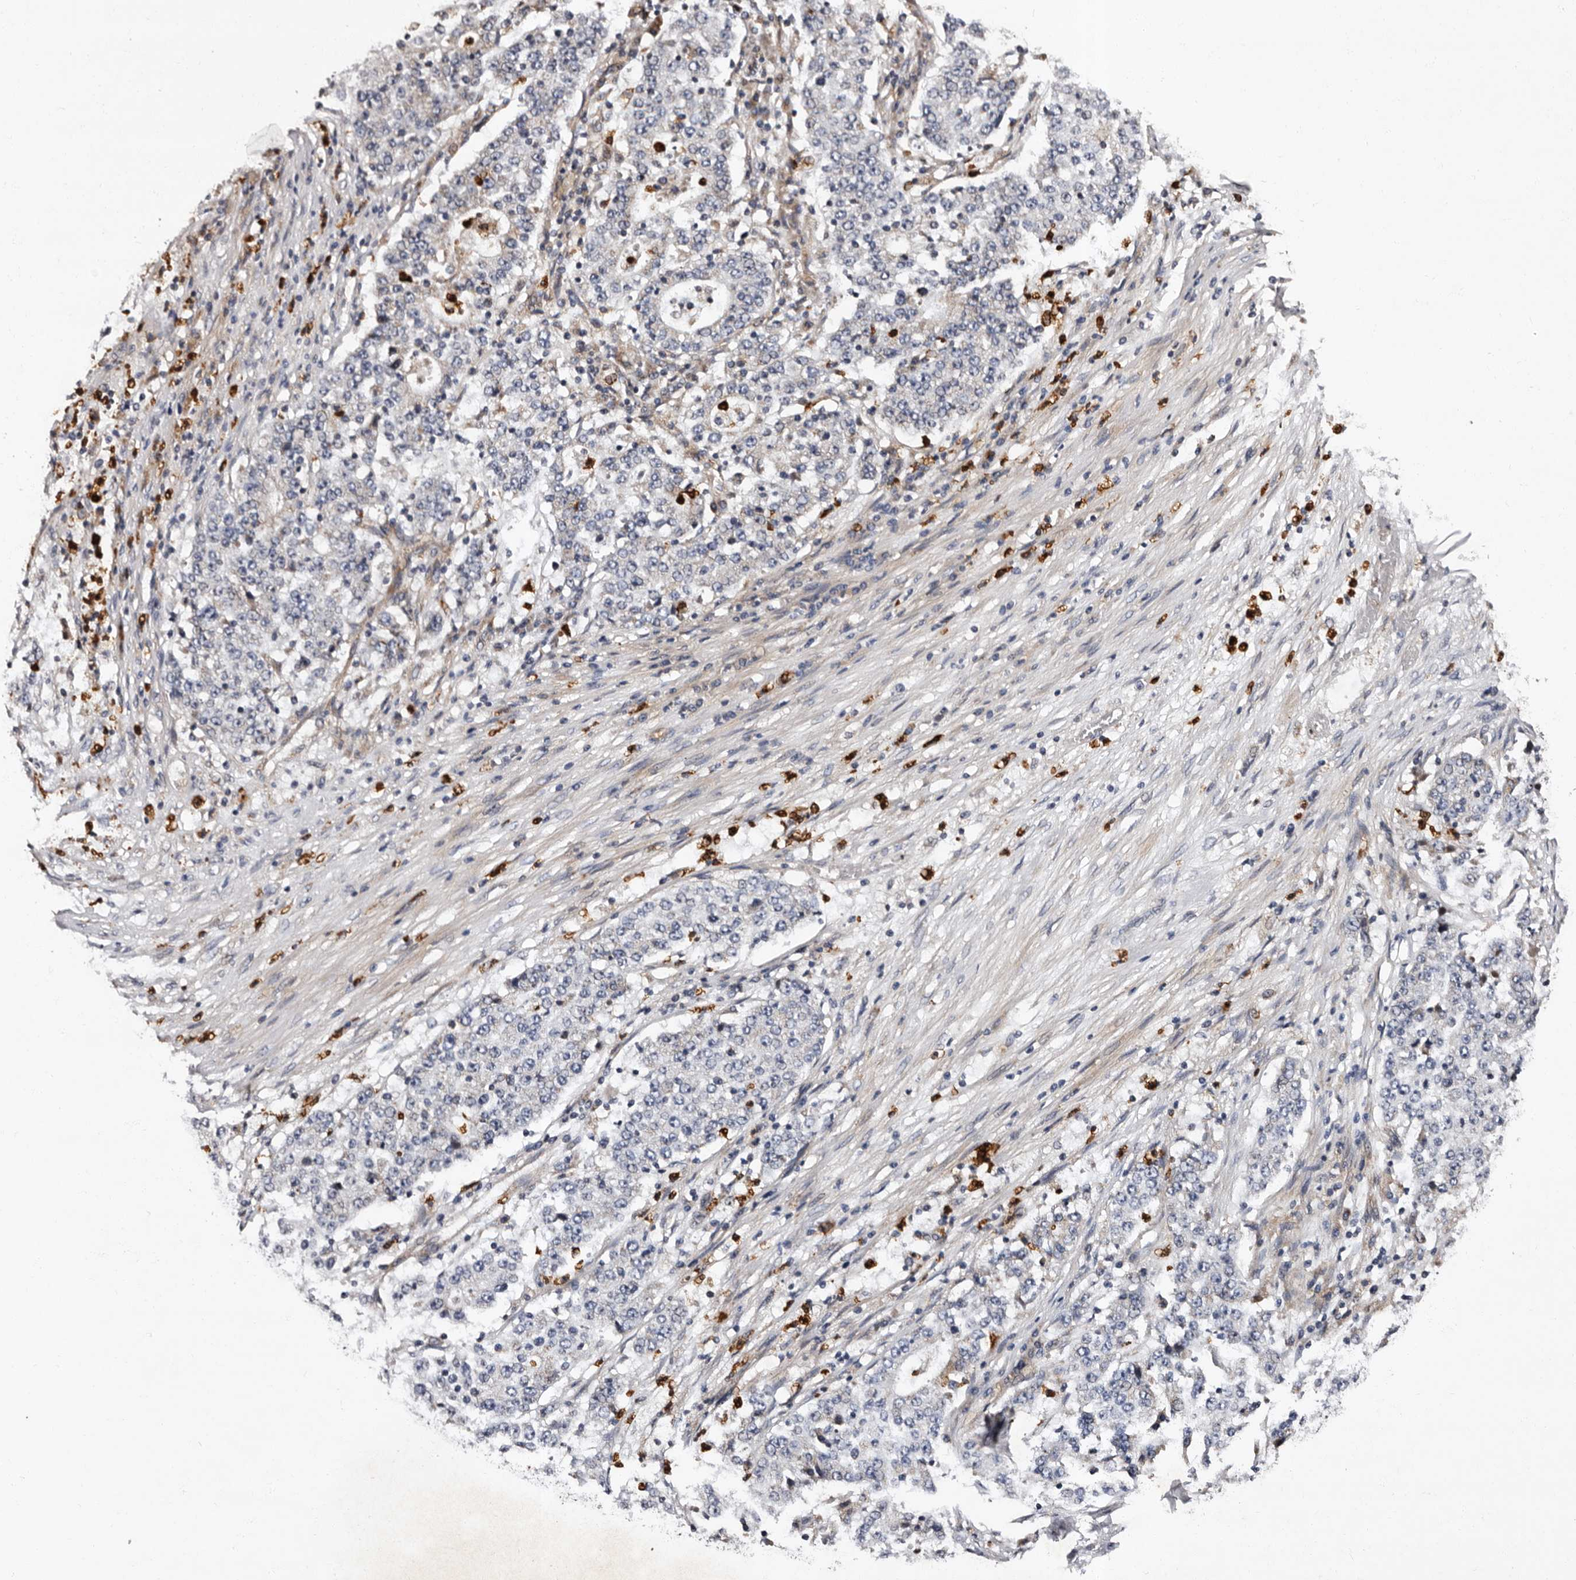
{"staining": {"intensity": "negative", "quantity": "none", "location": "none"}, "tissue": "stomach cancer", "cell_type": "Tumor cells", "image_type": "cancer", "snomed": [{"axis": "morphology", "description": "Adenocarcinoma, NOS"}, {"axis": "topography", "description": "Stomach"}], "caption": "Stomach adenocarcinoma was stained to show a protein in brown. There is no significant positivity in tumor cells.", "gene": "ADCK5", "patient": {"sex": "male", "age": 59}}